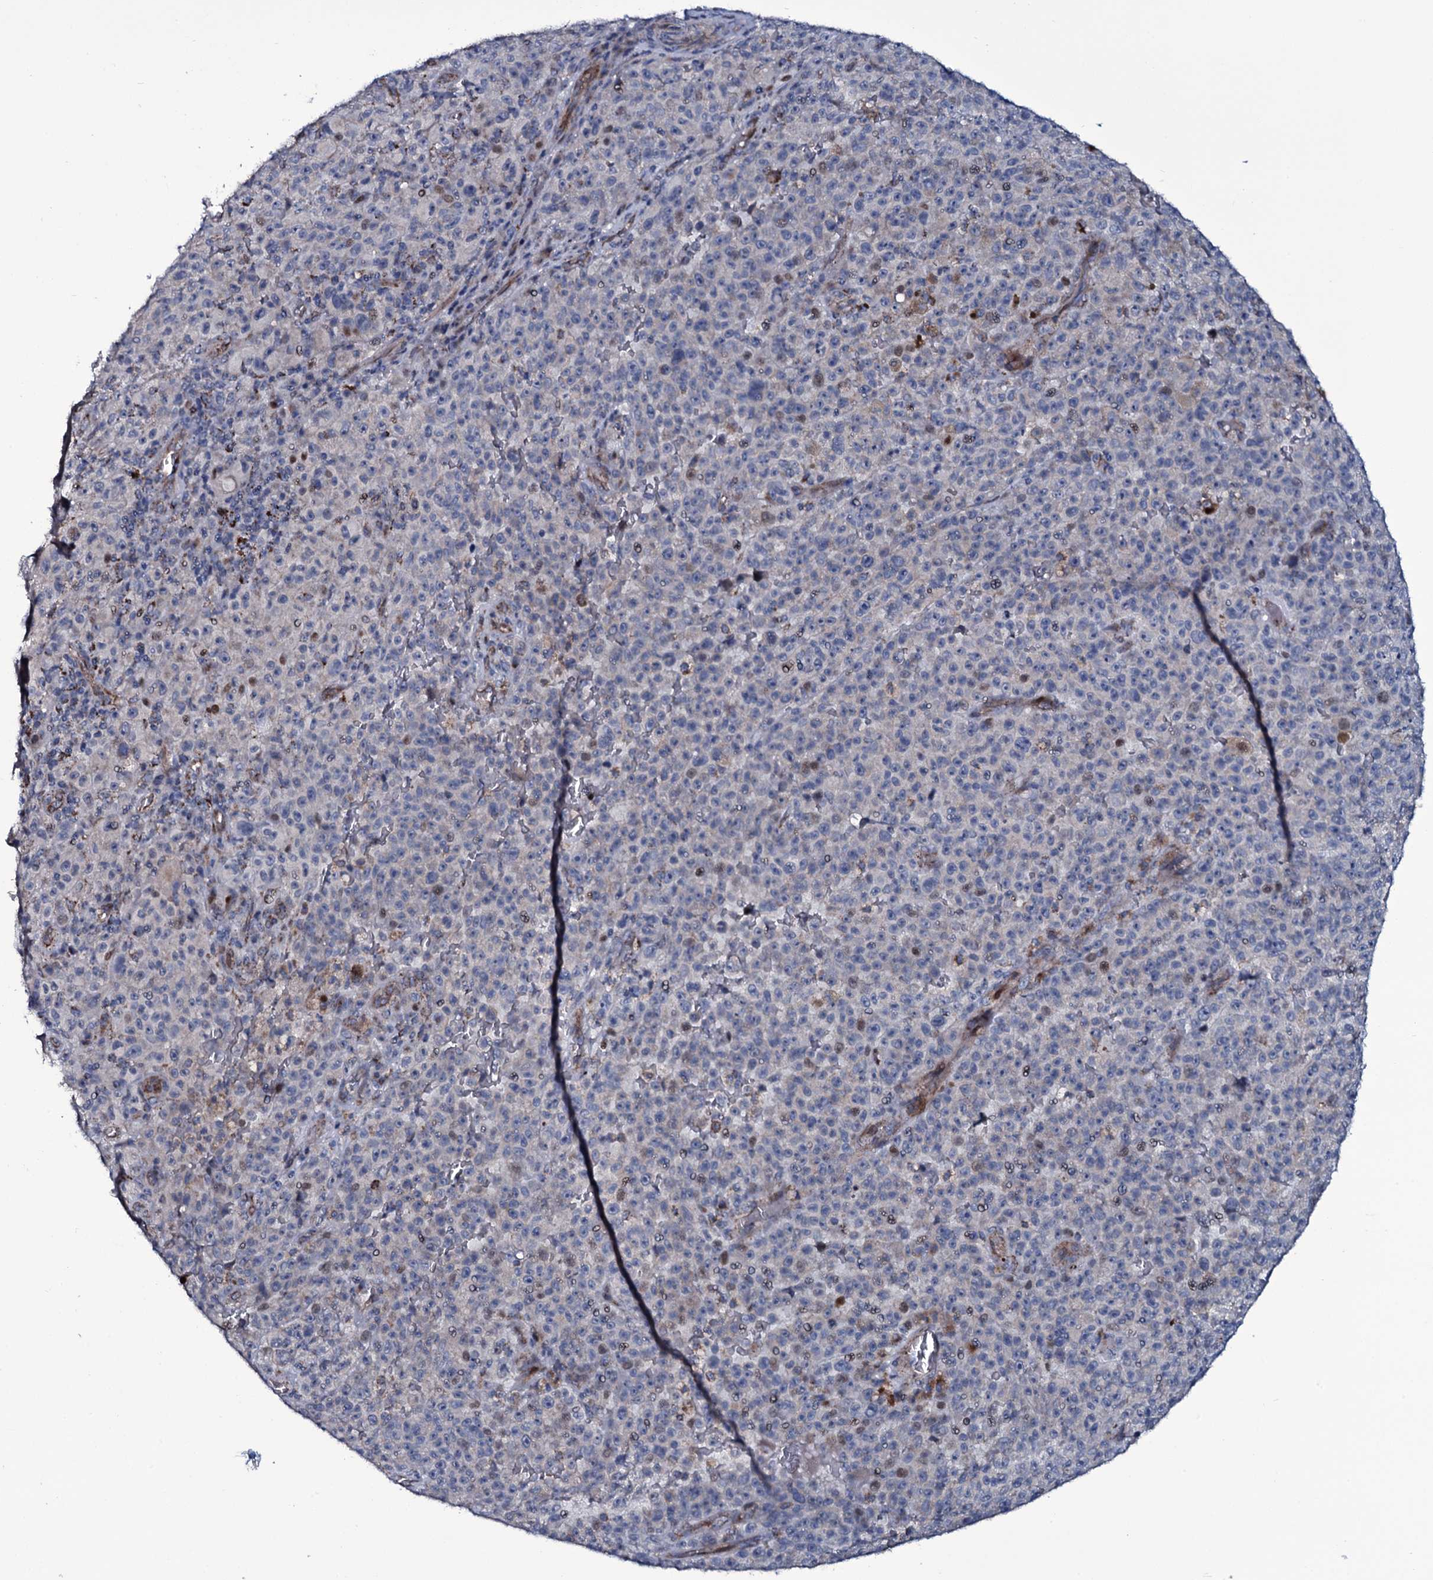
{"staining": {"intensity": "negative", "quantity": "none", "location": "none"}, "tissue": "melanoma", "cell_type": "Tumor cells", "image_type": "cancer", "snomed": [{"axis": "morphology", "description": "Malignant melanoma, NOS"}, {"axis": "topography", "description": "Skin"}], "caption": "The micrograph shows no significant positivity in tumor cells of malignant melanoma.", "gene": "WIPF3", "patient": {"sex": "female", "age": 82}}